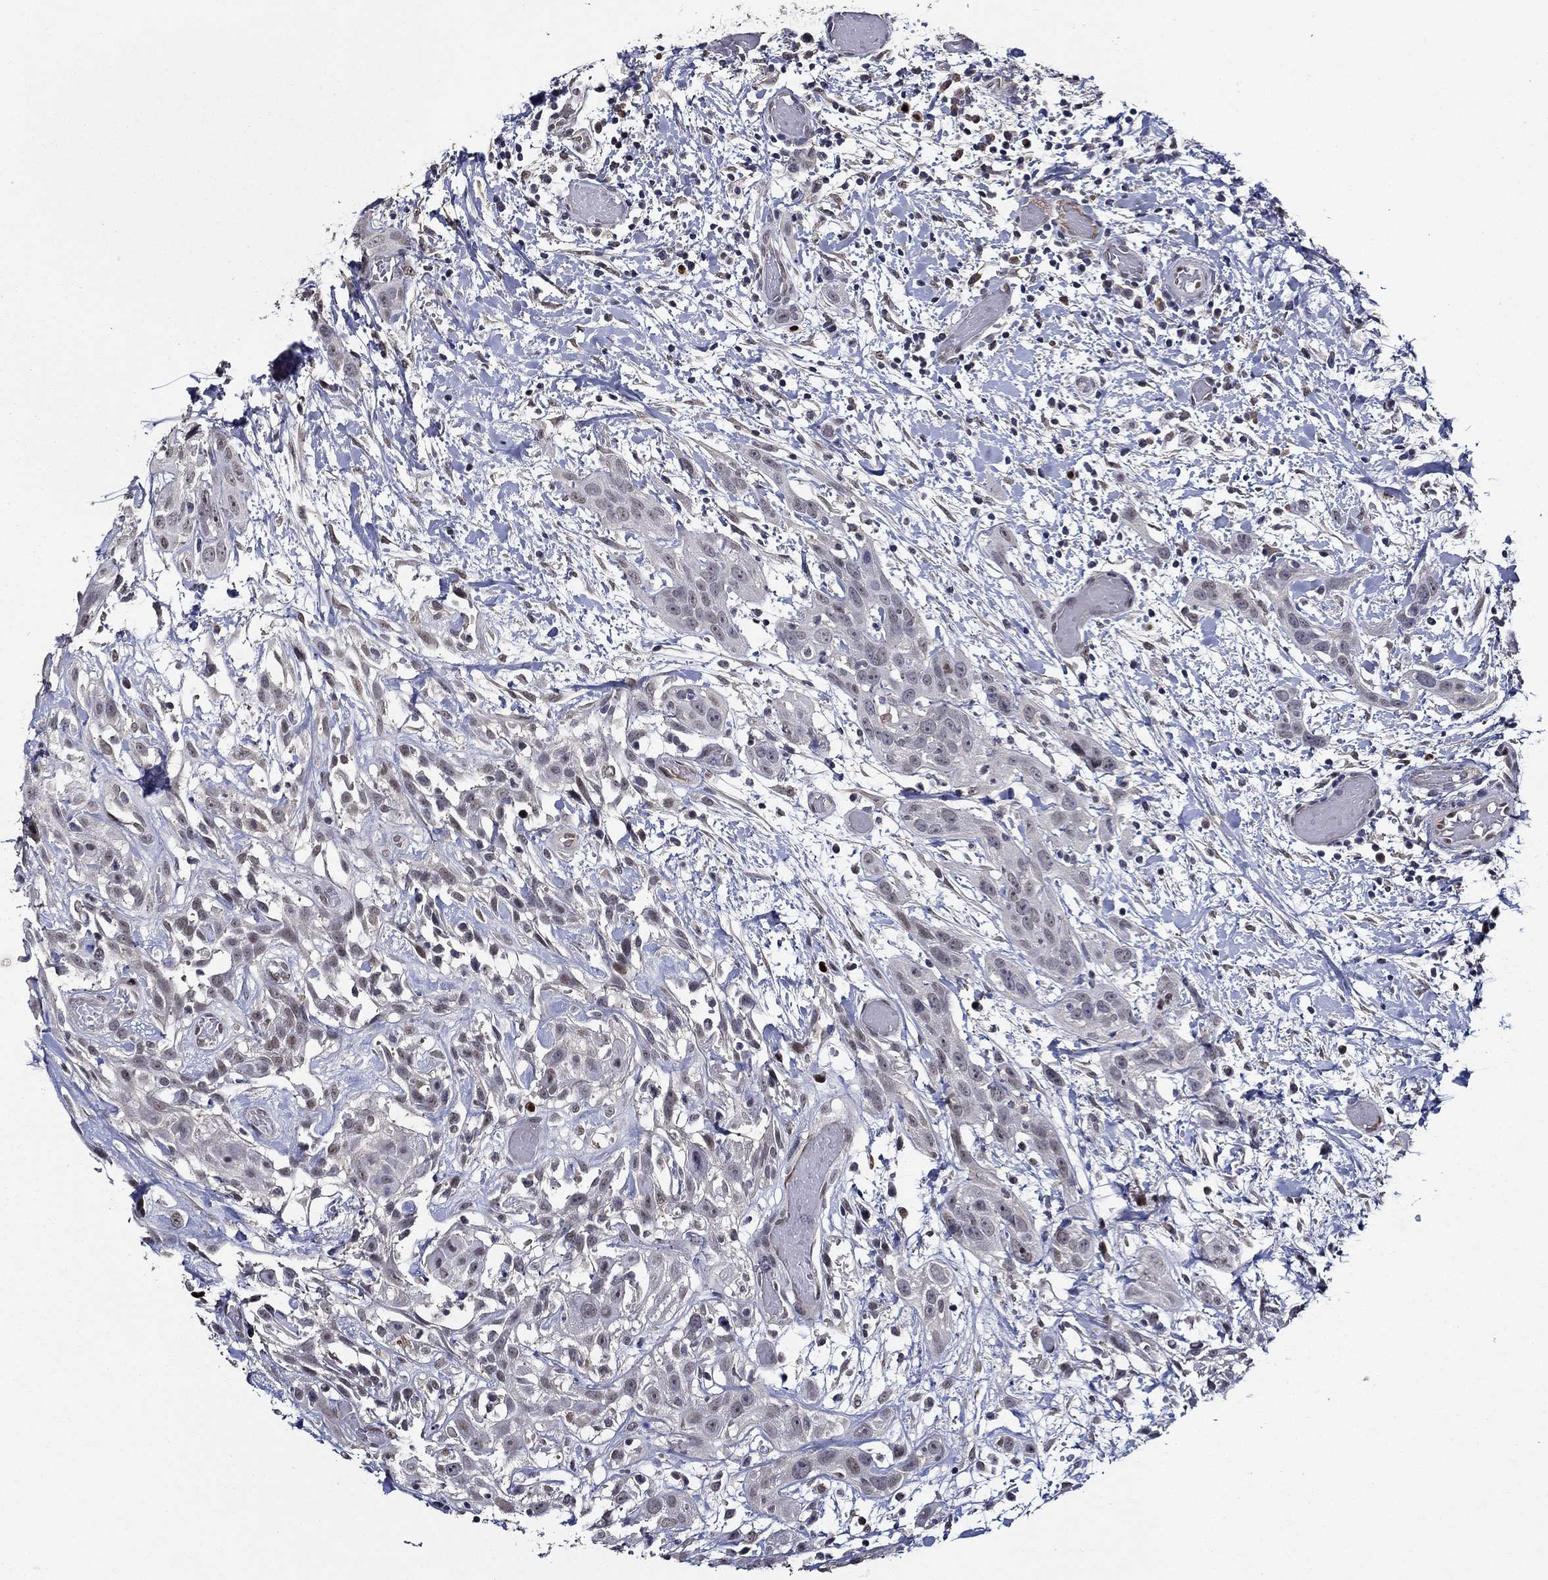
{"staining": {"intensity": "negative", "quantity": "none", "location": "none"}, "tissue": "head and neck cancer", "cell_type": "Tumor cells", "image_type": "cancer", "snomed": [{"axis": "morphology", "description": "Normal tissue, NOS"}, {"axis": "morphology", "description": "Squamous cell carcinoma, NOS"}, {"axis": "topography", "description": "Oral tissue"}, {"axis": "topography", "description": "Salivary gland"}, {"axis": "topography", "description": "Head-Neck"}], "caption": "Immunohistochemistry of head and neck cancer (squamous cell carcinoma) reveals no expression in tumor cells.", "gene": "GATA2", "patient": {"sex": "female", "age": 62}}